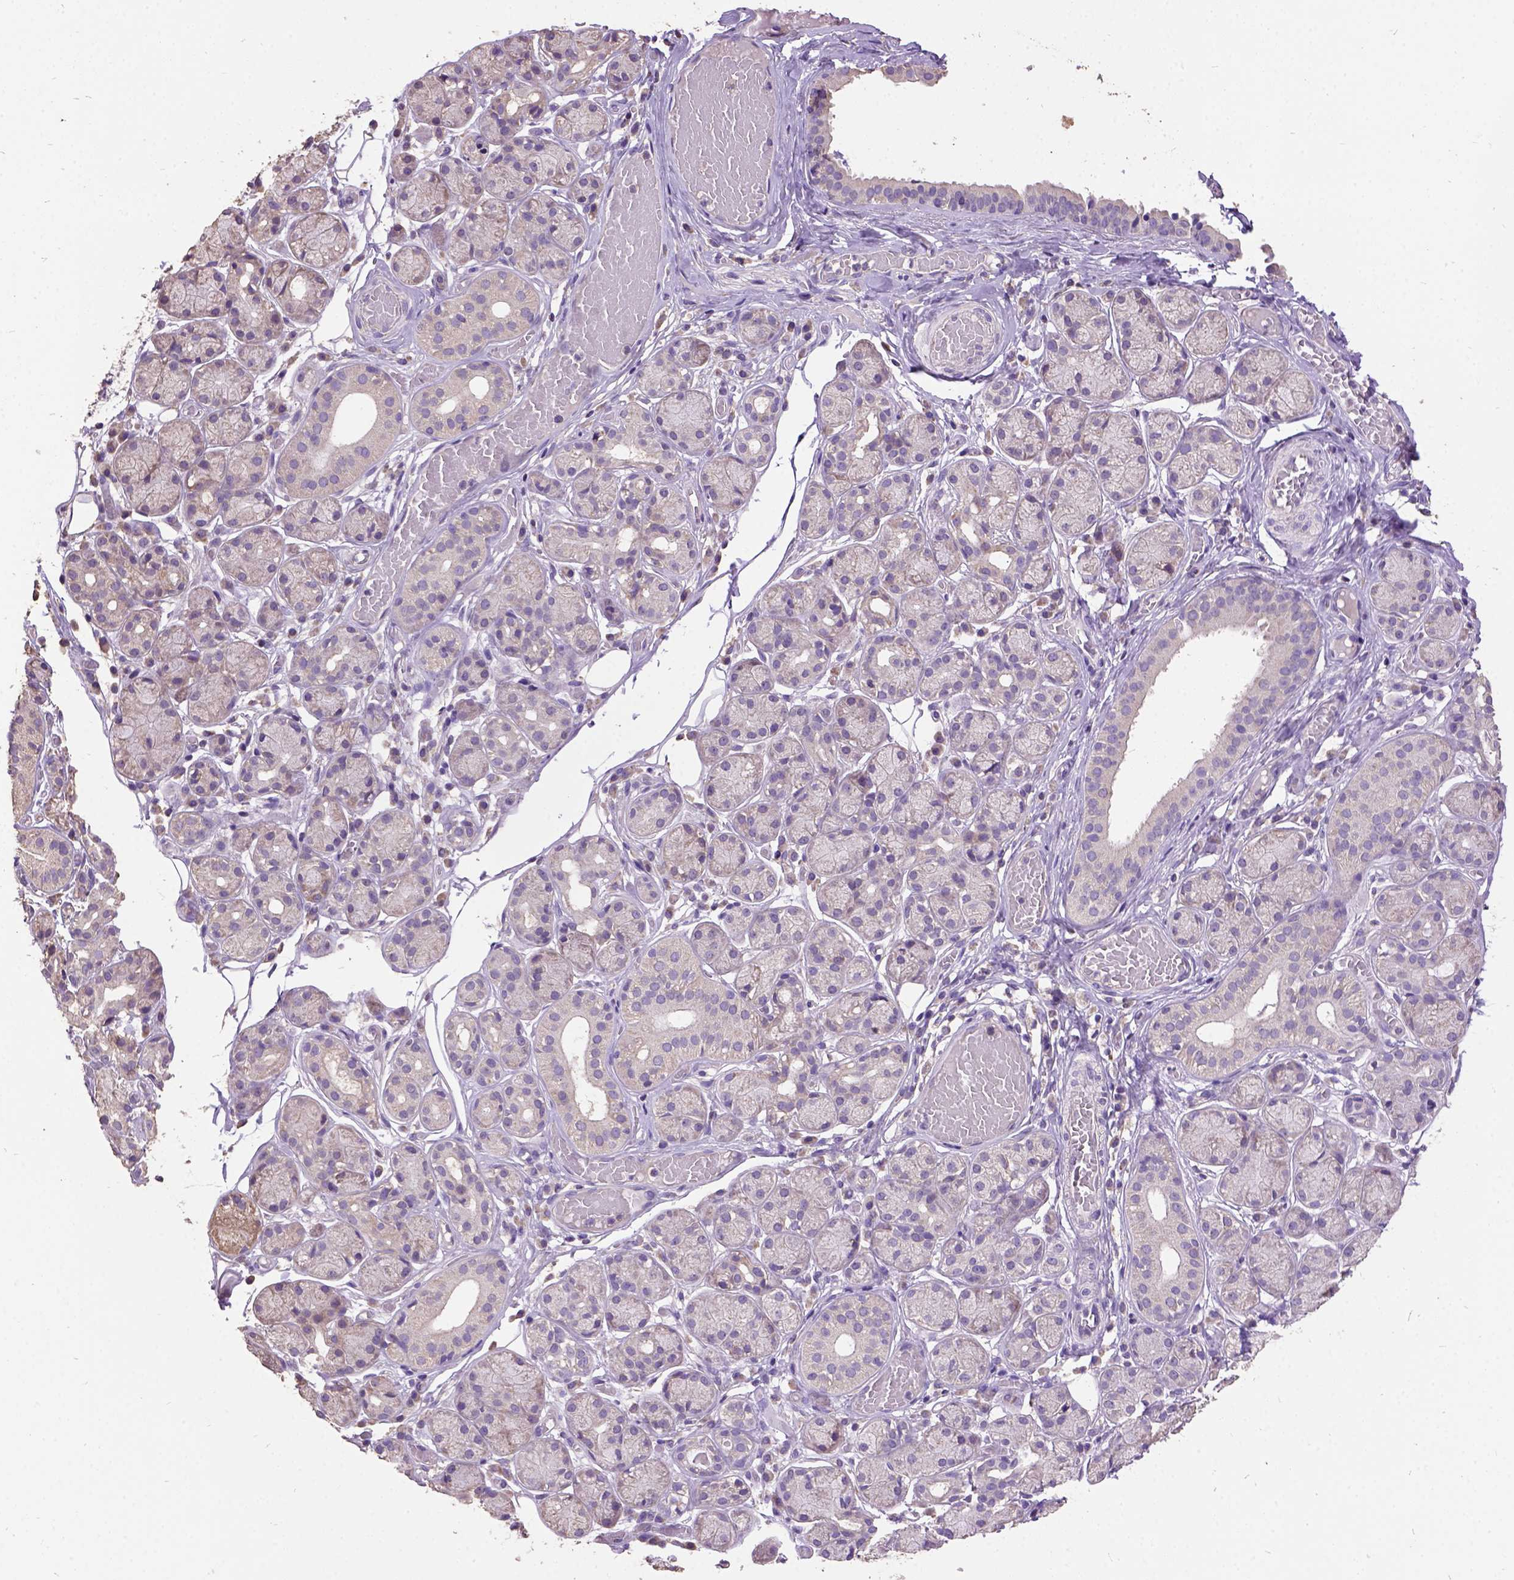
{"staining": {"intensity": "negative", "quantity": "none", "location": "none"}, "tissue": "salivary gland", "cell_type": "Glandular cells", "image_type": "normal", "snomed": [{"axis": "morphology", "description": "Normal tissue, NOS"}, {"axis": "topography", "description": "Salivary gland"}, {"axis": "topography", "description": "Peripheral nerve tissue"}], "caption": "Glandular cells are negative for protein expression in benign human salivary gland. (DAB immunohistochemistry visualized using brightfield microscopy, high magnification).", "gene": "DQX1", "patient": {"sex": "male", "age": 71}}